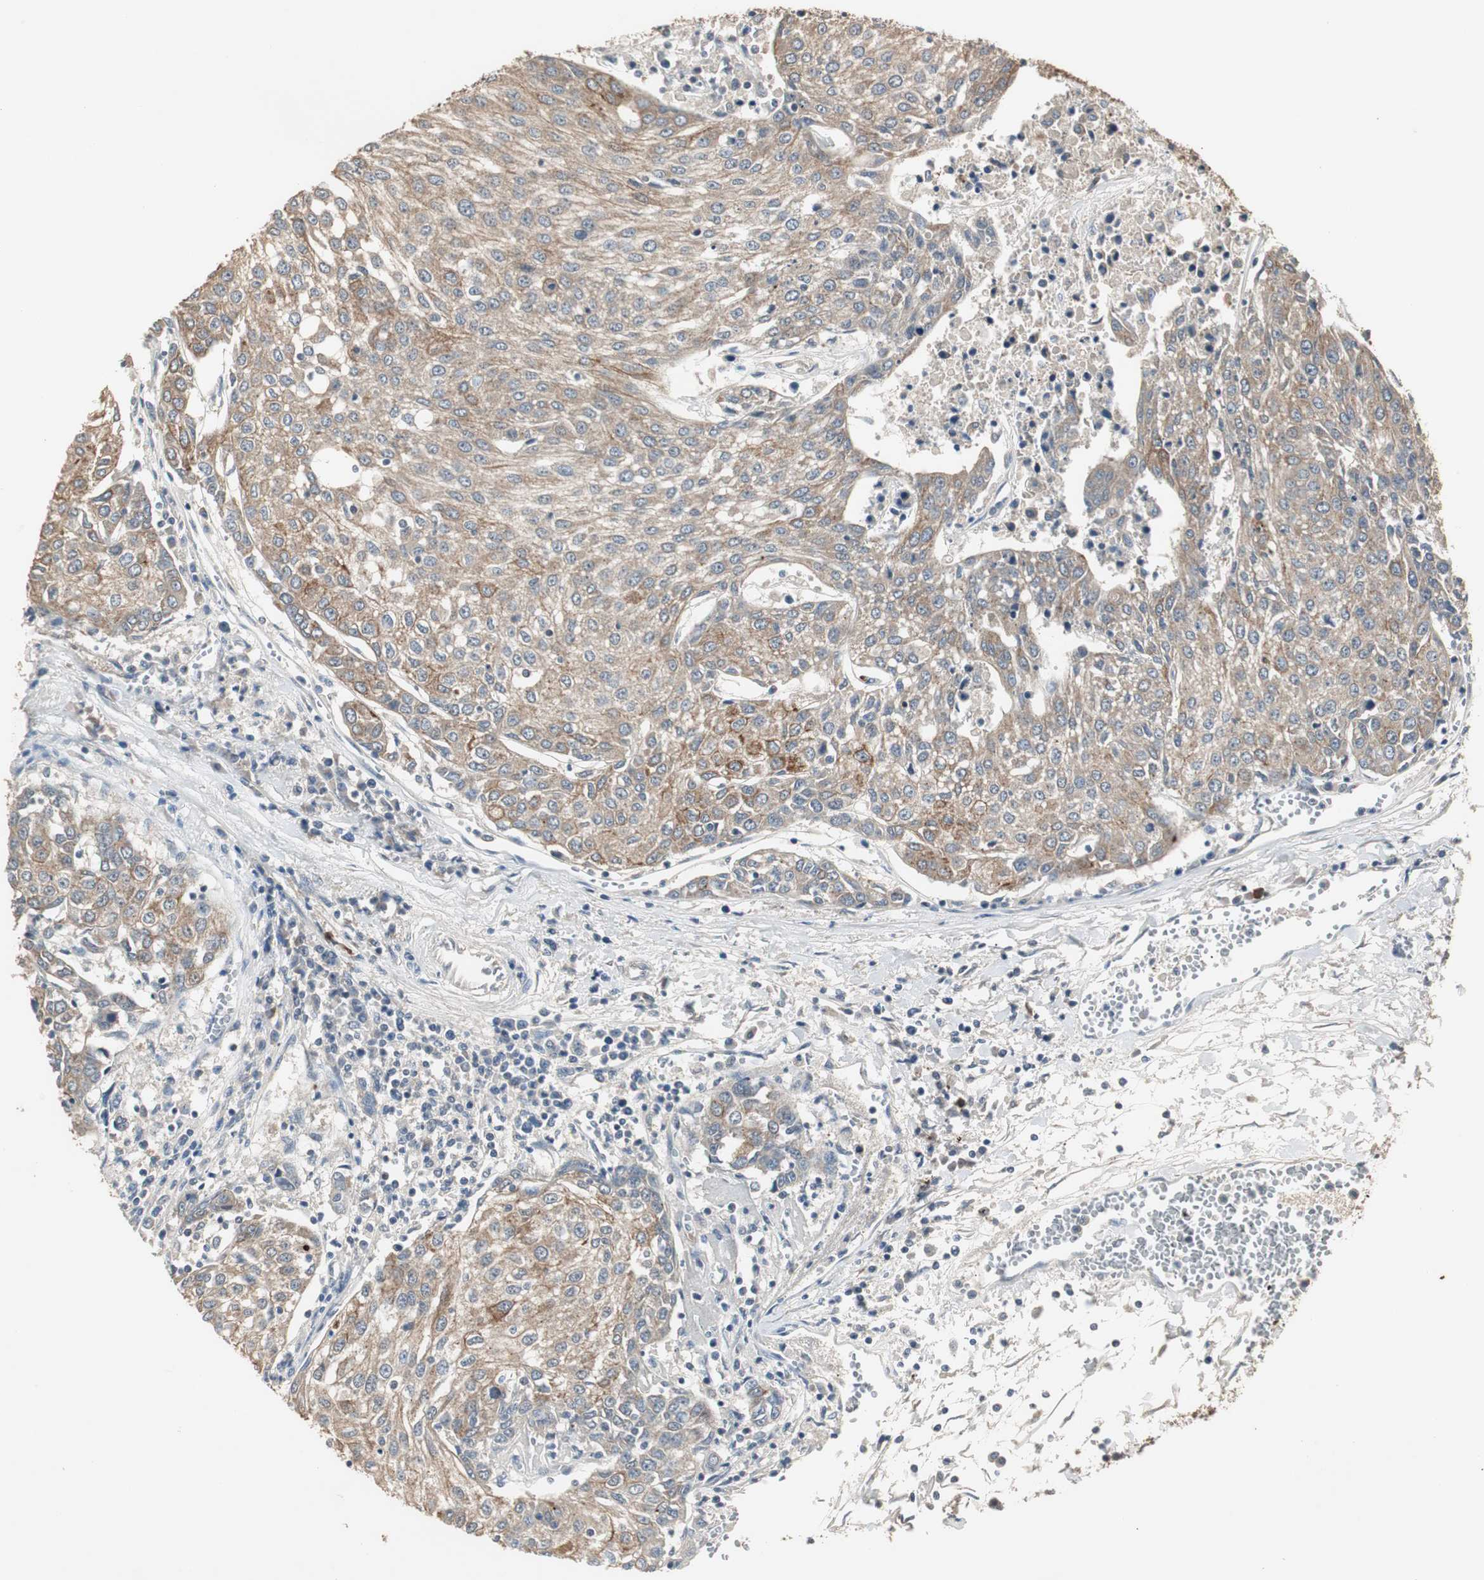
{"staining": {"intensity": "moderate", "quantity": ">75%", "location": "cytoplasmic/membranous"}, "tissue": "urothelial cancer", "cell_type": "Tumor cells", "image_type": "cancer", "snomed": [{"axis": "morphology", "description": "Urothelial carcinoma, High grade"}, {"axis": "topography", "description": "Urinary bladder"}], "caption": "A high-resolution histopathology image shows IHC staining of urothelial carcinoma (high-grade), which reveals moderate cytoplasmic/membranous expression in about >75% of tumor cells. The protein is stained brown, and the nuclei are stained in blue (DAB (3,3'-diaminobenzidine) IHC with brightfield microscopy, high magnification).", "gene": "PTPRN2", "patient": {"sex": "female", "age": 85}}